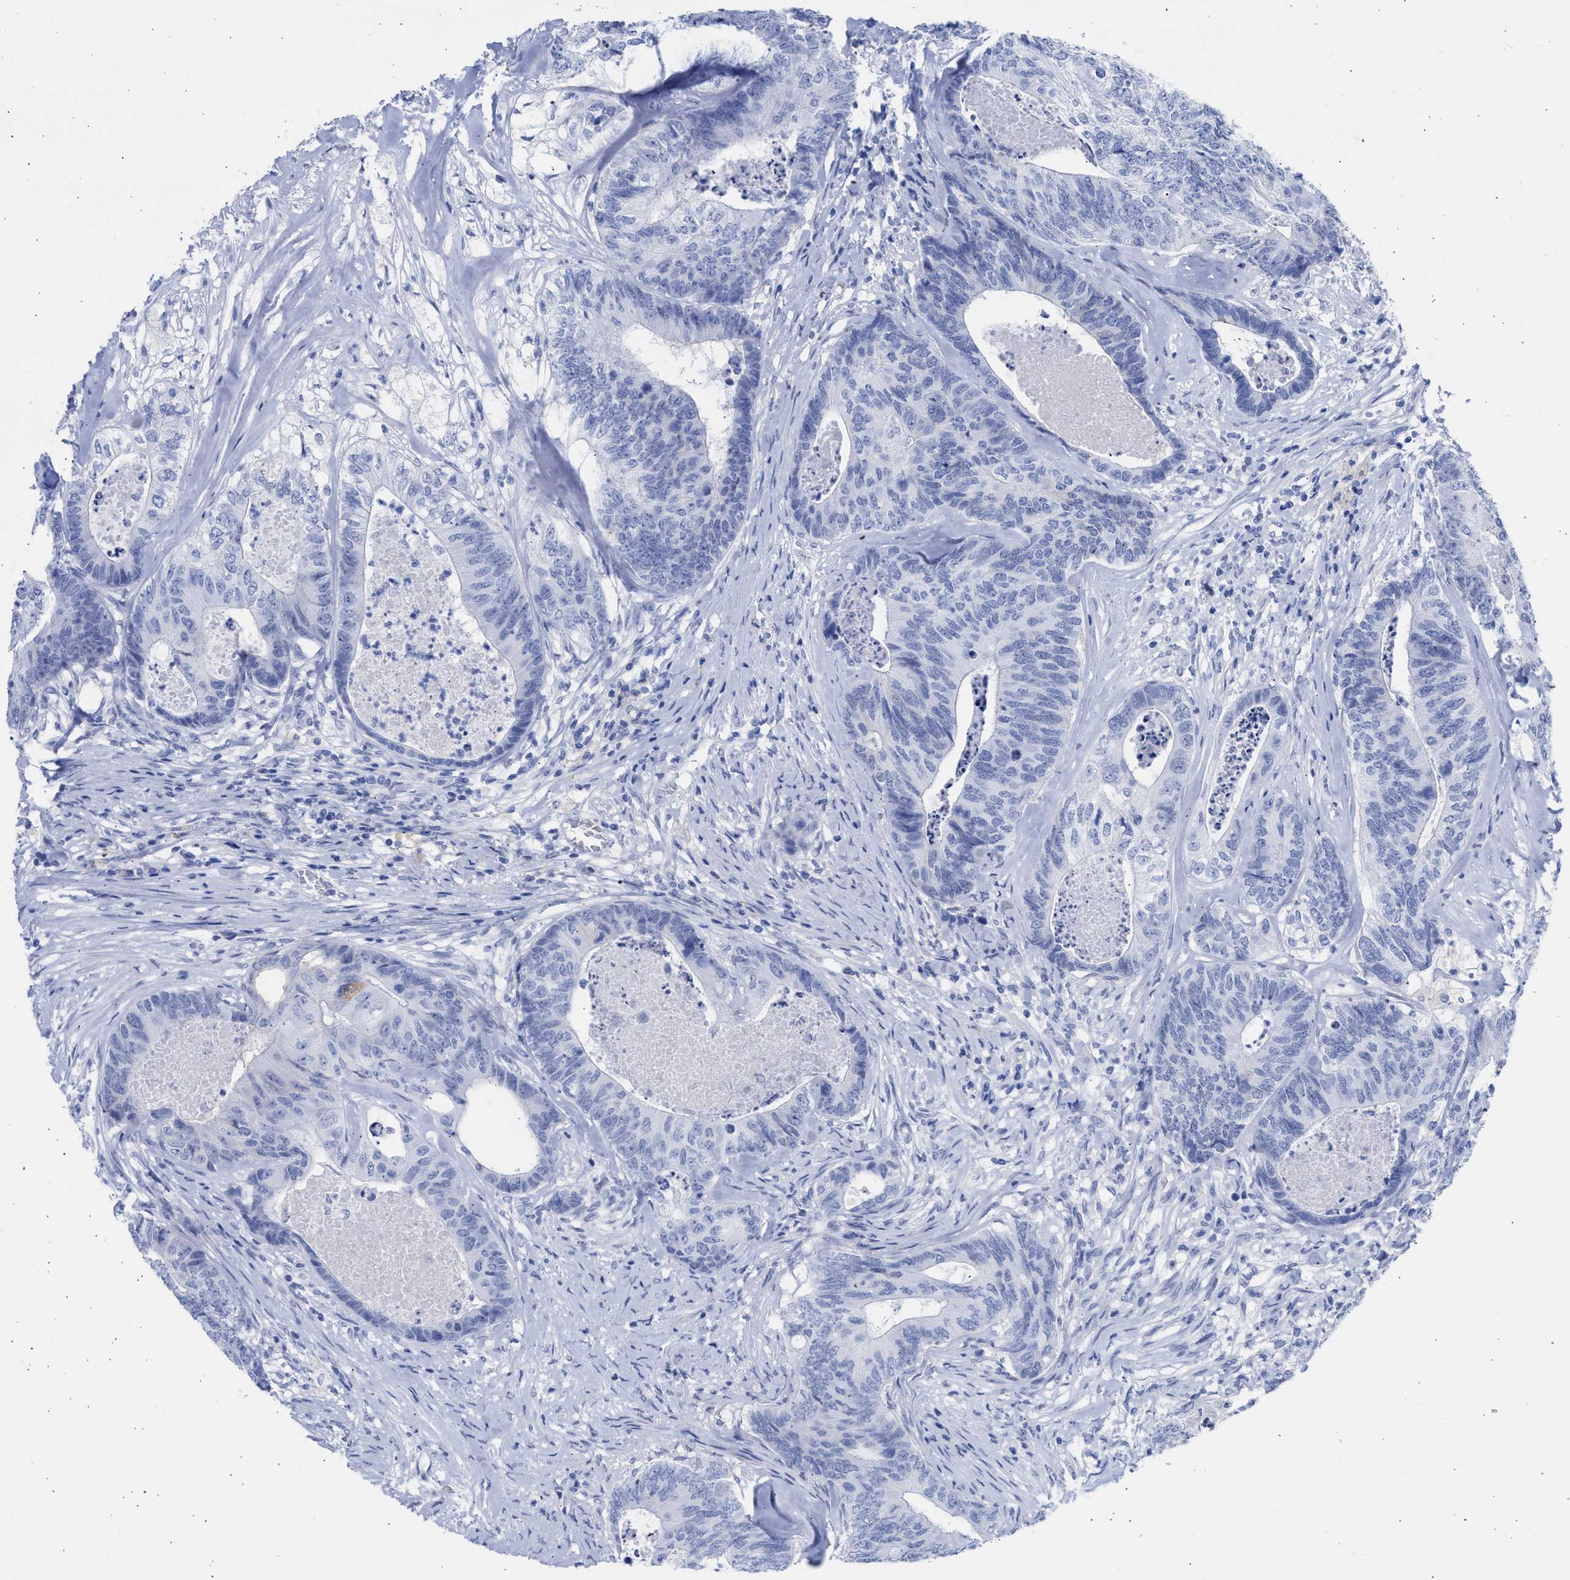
{"staining": {"intensity": "negative", "quantity": "none", "location": "none"}, "tissue": "colorectal cancer", "cell_type": "Tumor cells", "image_type": "cancer", "snomed": [{"axis": "morphology", "description": "Adenocarcinoma, NOS"}, {"axis": "topography", "description": "Colon"}], "caption": "Immunohistochemical staining of human colorectal adenocarcinoma displays no significant positivity in tumor cells. (DAB (3,3'-diaminobenzidine) immunohistochemistry (IHC) with hematoxylin counter stain).", "gene": "RSPH1", "patient": {"sex": "female", "age": 67}}